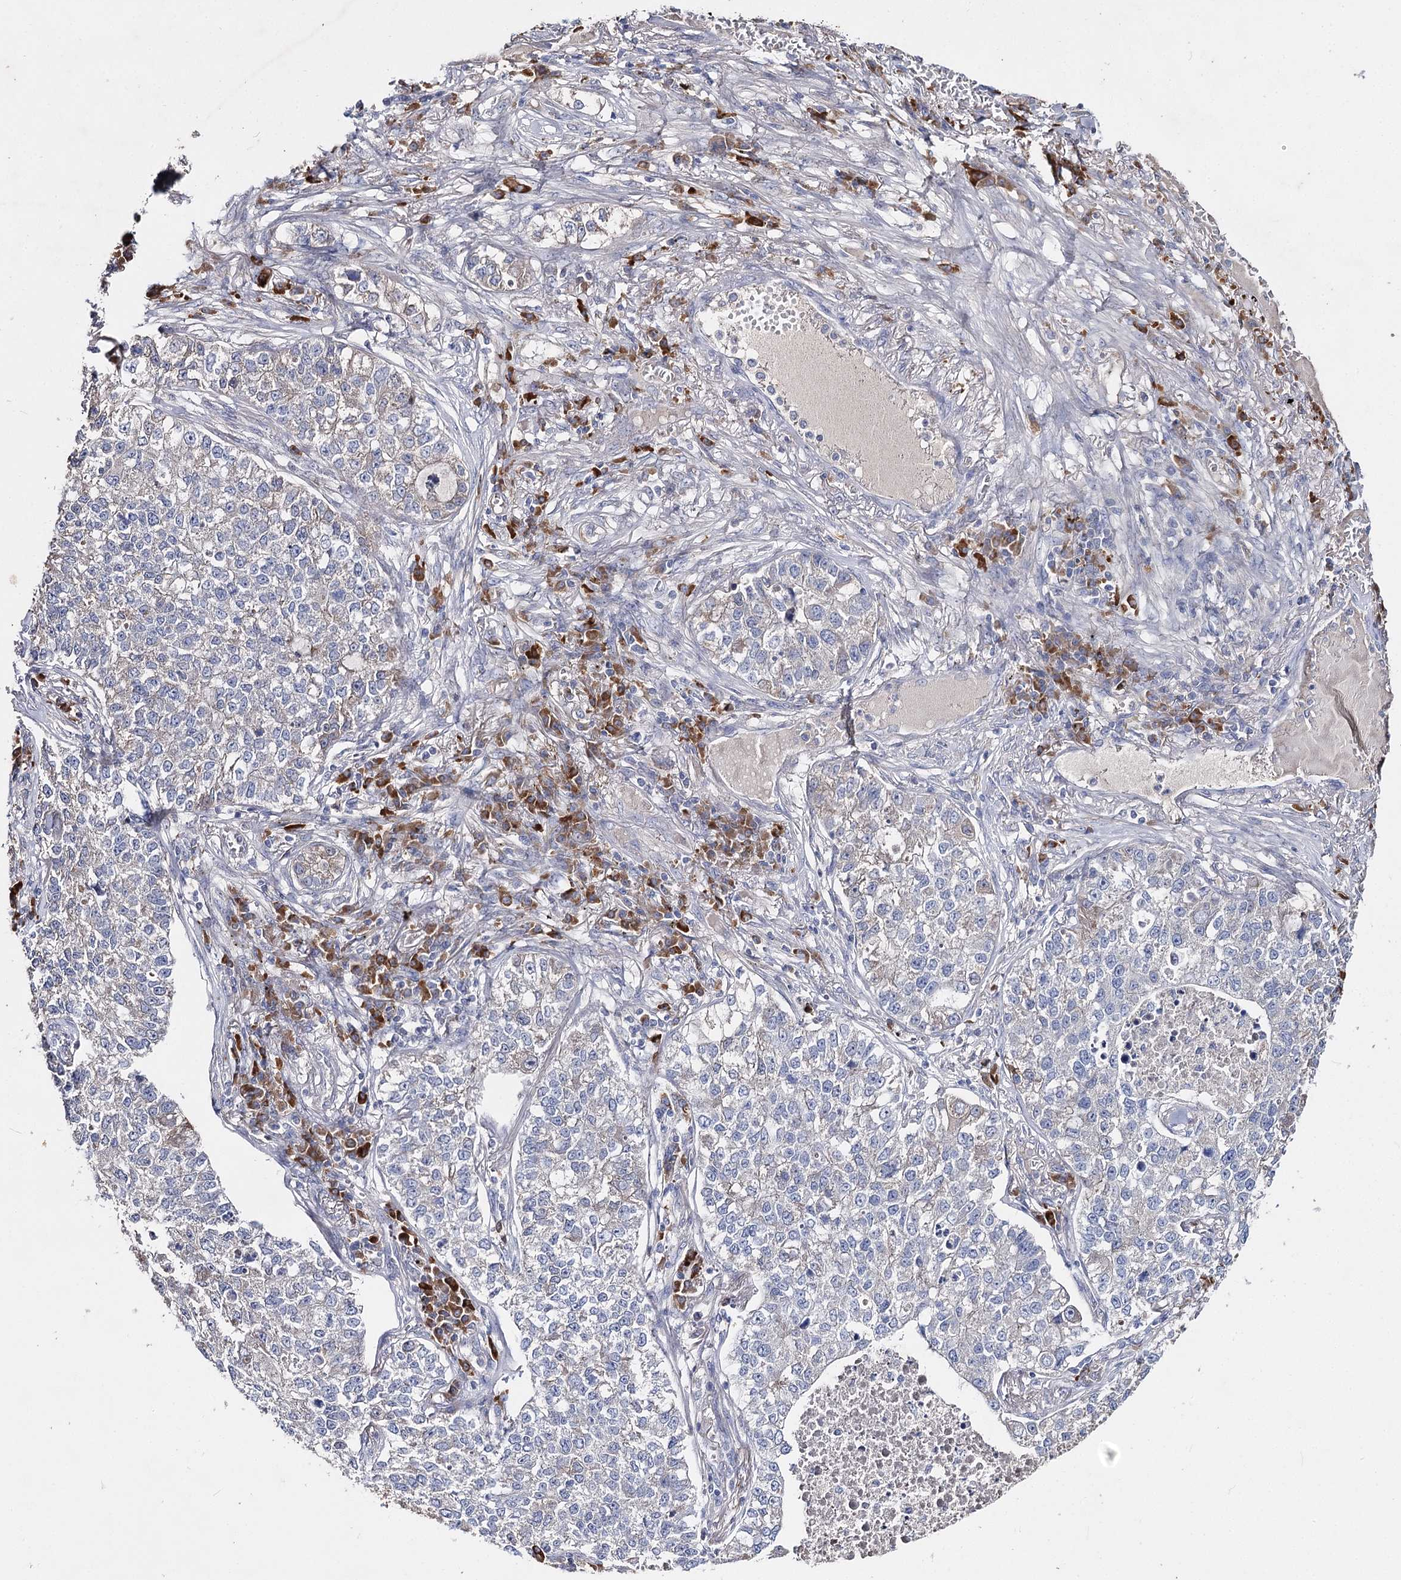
{"staining": {"intensity": "negative", "quantity": "none", "location": "none"}, "tissue": "lung cancer", "cell_type": "Tumor cells", "image_type": "cancer", "snomed": [{"axis": "morphology", "description": "Adenocarcinoma, NOS"}, {"axis": "topography", "description": "Lung"}], "caption": "Immunohistochemistry of lung cancer (adenocarcinoma) demonstrates no expression in tumor cells.", "gene": "IL1RAP", "patient": {"sex": "male", "age": 49}}